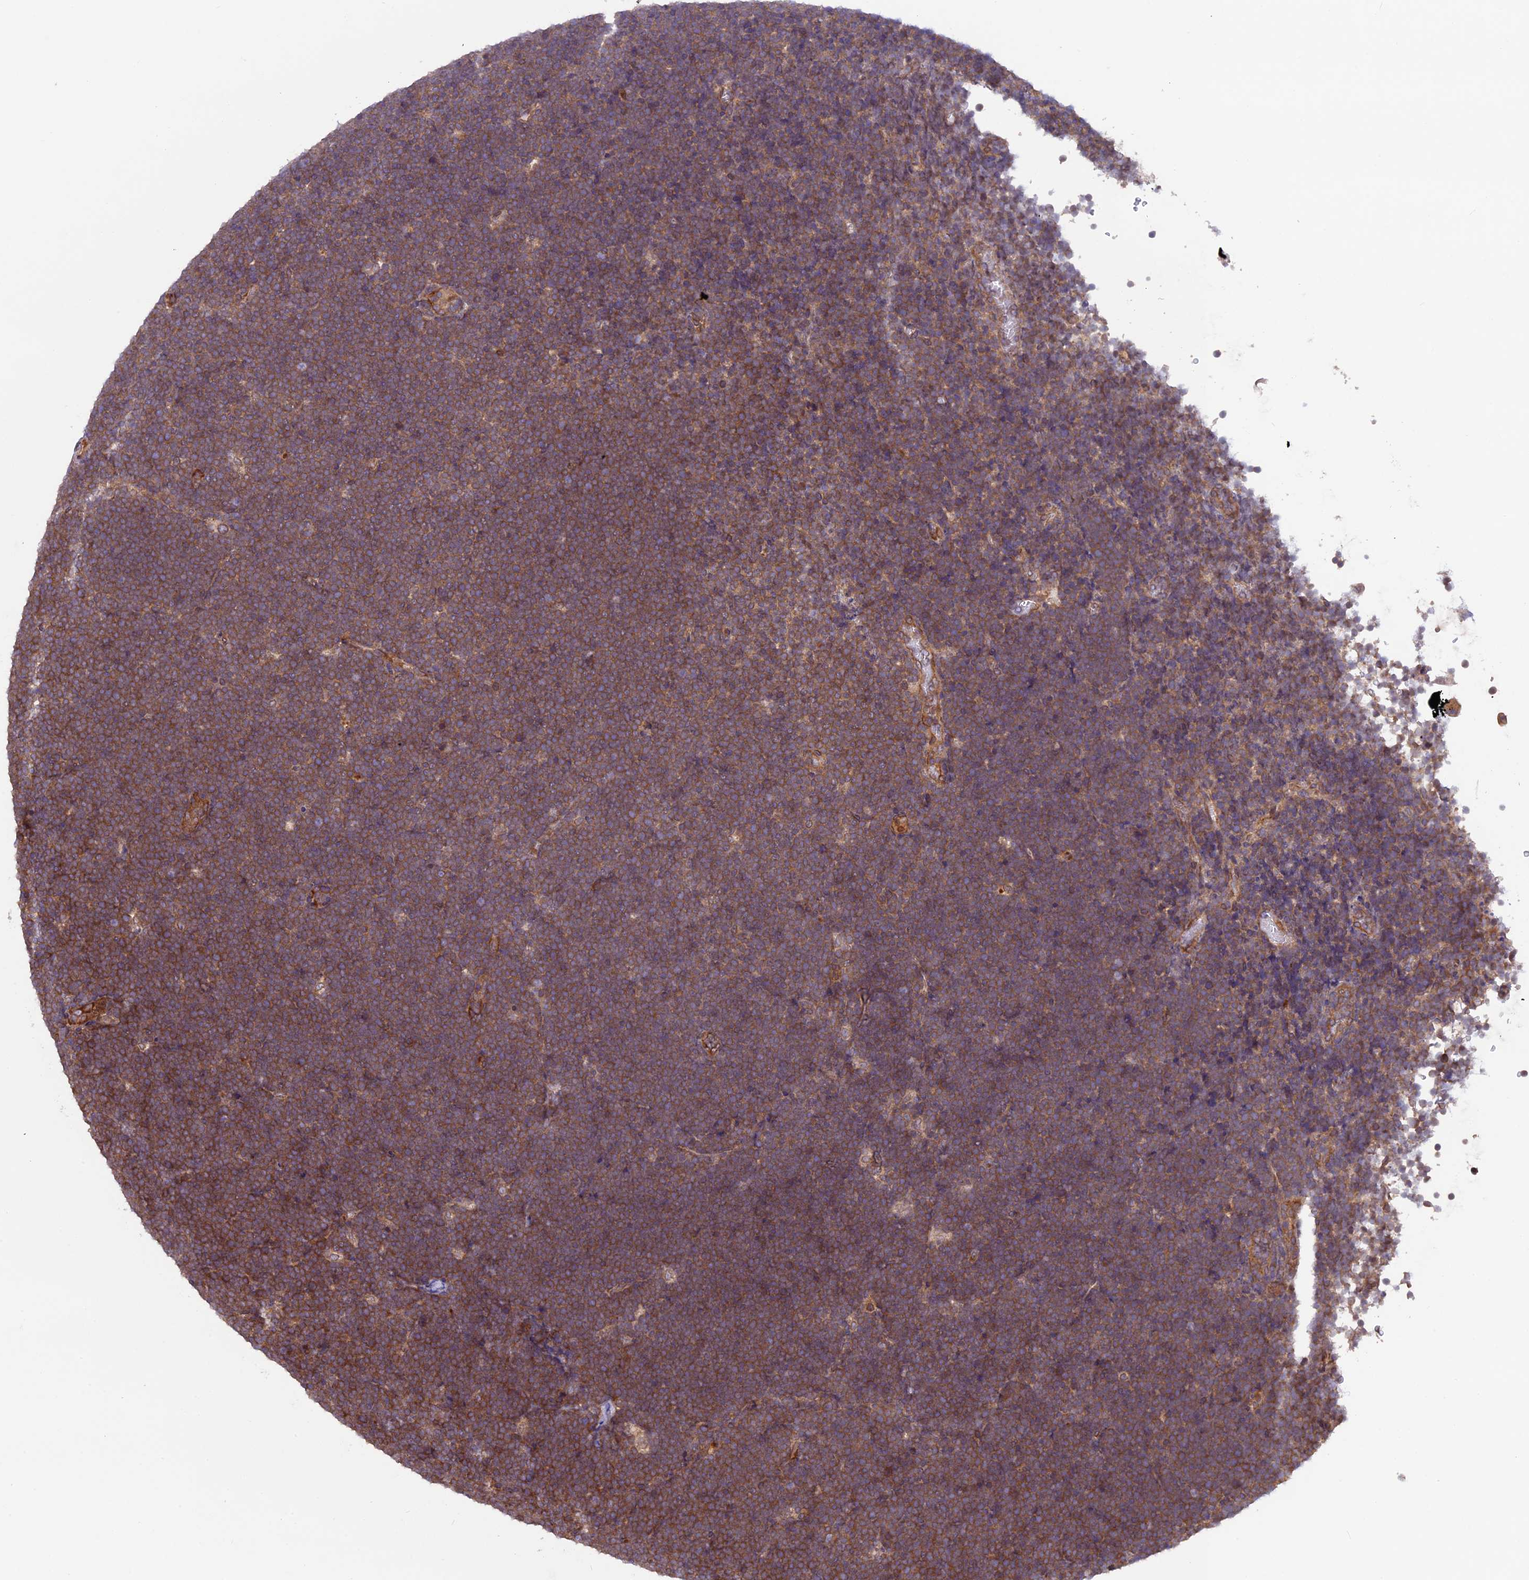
{"staining": {"intensity": "moderate", "quantity": ">75%", "location": "cytoplasmic/membranous"}, "tissue": "lymphoma", "cell_type": "Tumor cells", "image_type": "cancer", "snomed": [{"axis": "morphology", "description": "Malignant lymphoma, non-Hodgkin's type, High grade"}, {"axis": "topography", "description": "Lymph node"}], "caption": "Brown immunohistochemical staining in high-grade malignant lymphoma, non-Hodgkin's type exhibits moderate cytoplasmic/membranous positivity in approximately >75% of tumor cells.", "gene": "CCDC125", "patient": {"sex": "male", "age": 13}}